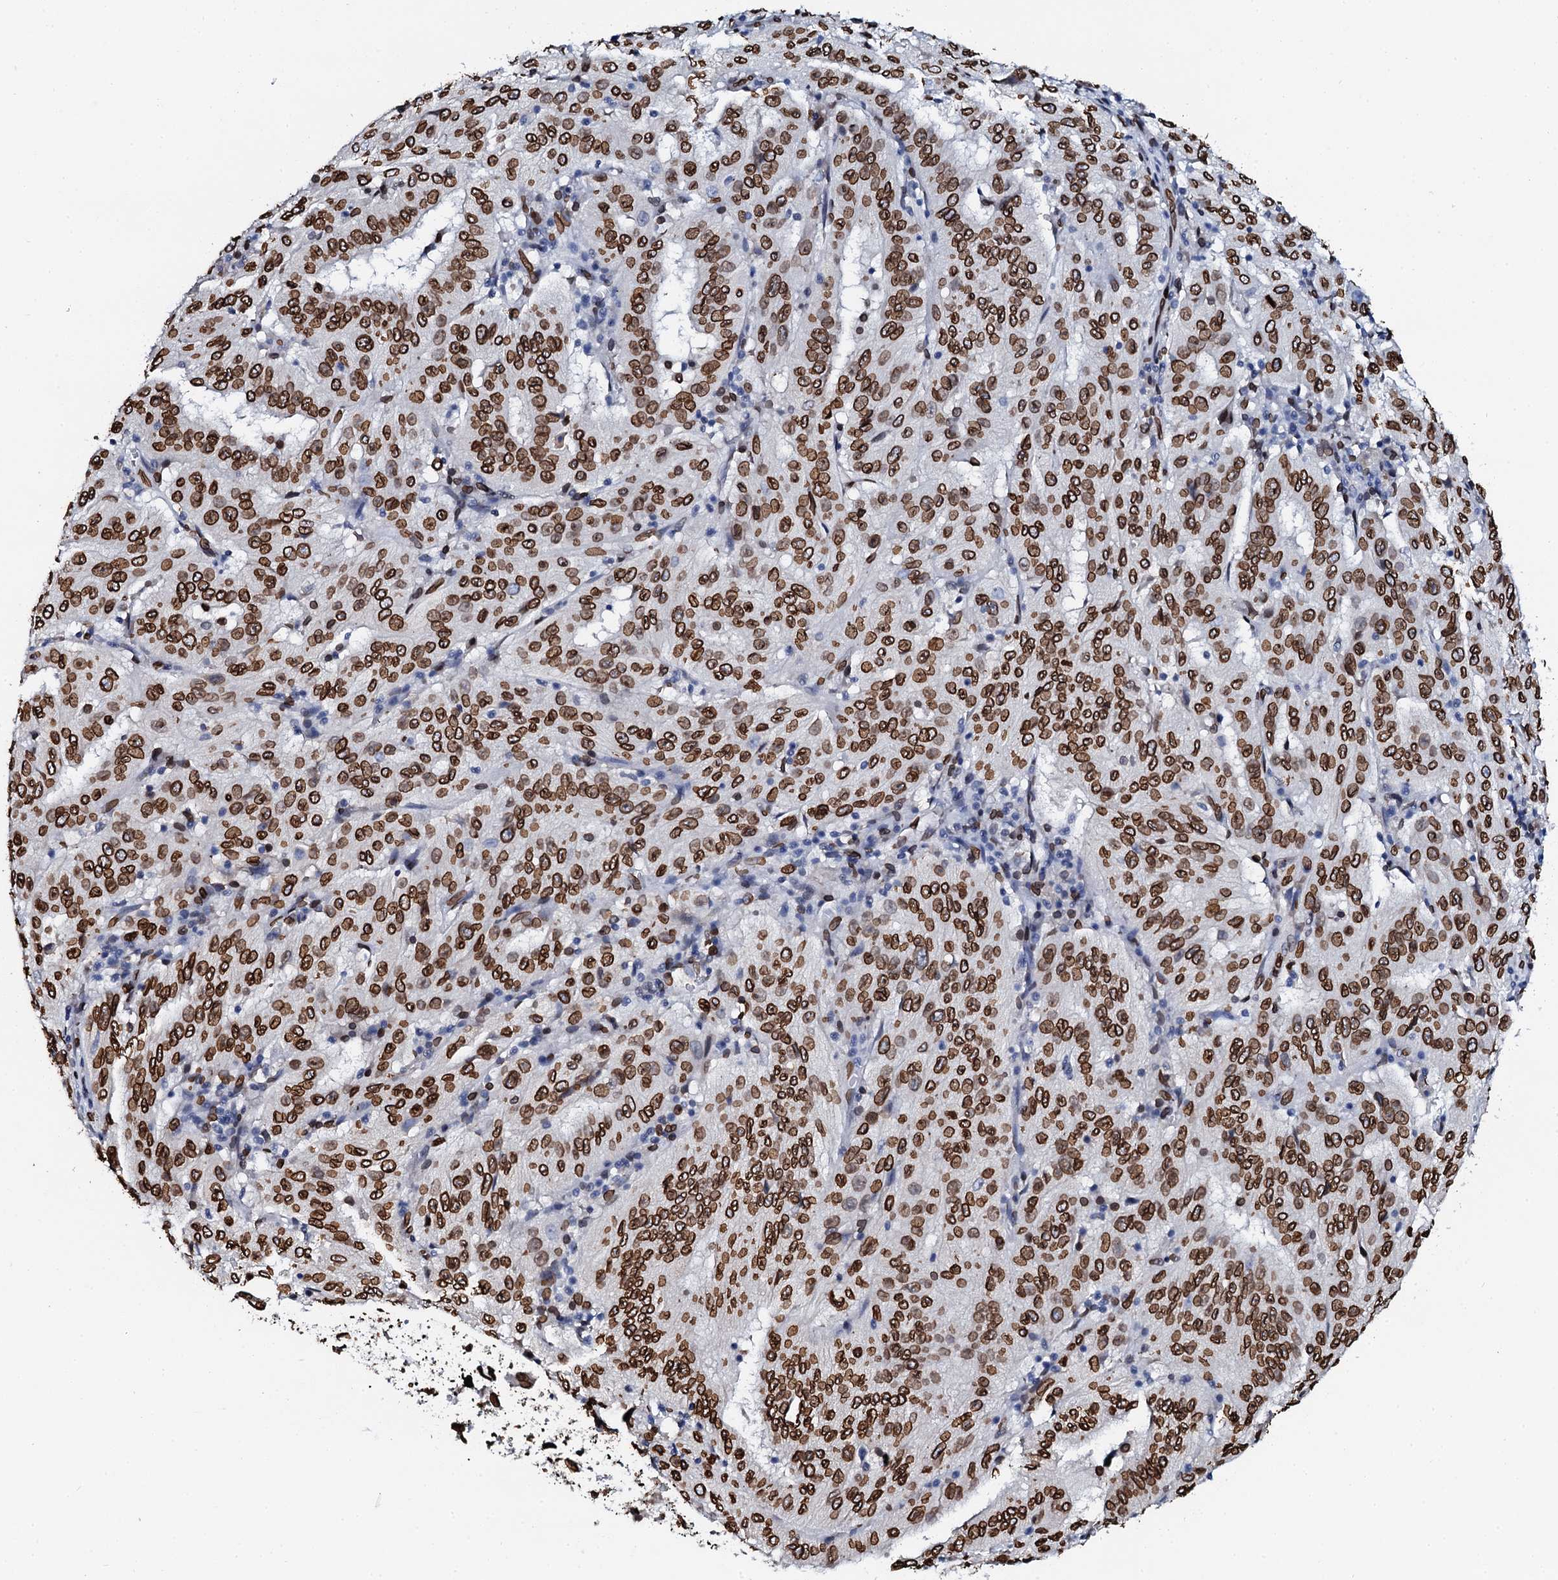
{"staining": {"intensity": "strong", "quantity": ">75%", "location": "nuclear"}, "tissue": "pancreatic cancer", "cell_type": "Tumor cells", "image_type": "cancer", "snomed": [{"axis": "morphology", "description": "Adenocarcinoma, NOS"}, {"axis": "topography", "description": "Pancreas"}], "caption": "Pancreatic adenocarcinoma was stained to show a protein in brown. There is high levels of strong nuclear staining in about >75% of tumor cells.", "gene": "KATNAL2", "patient": {"sex": "male", "age": 63}}